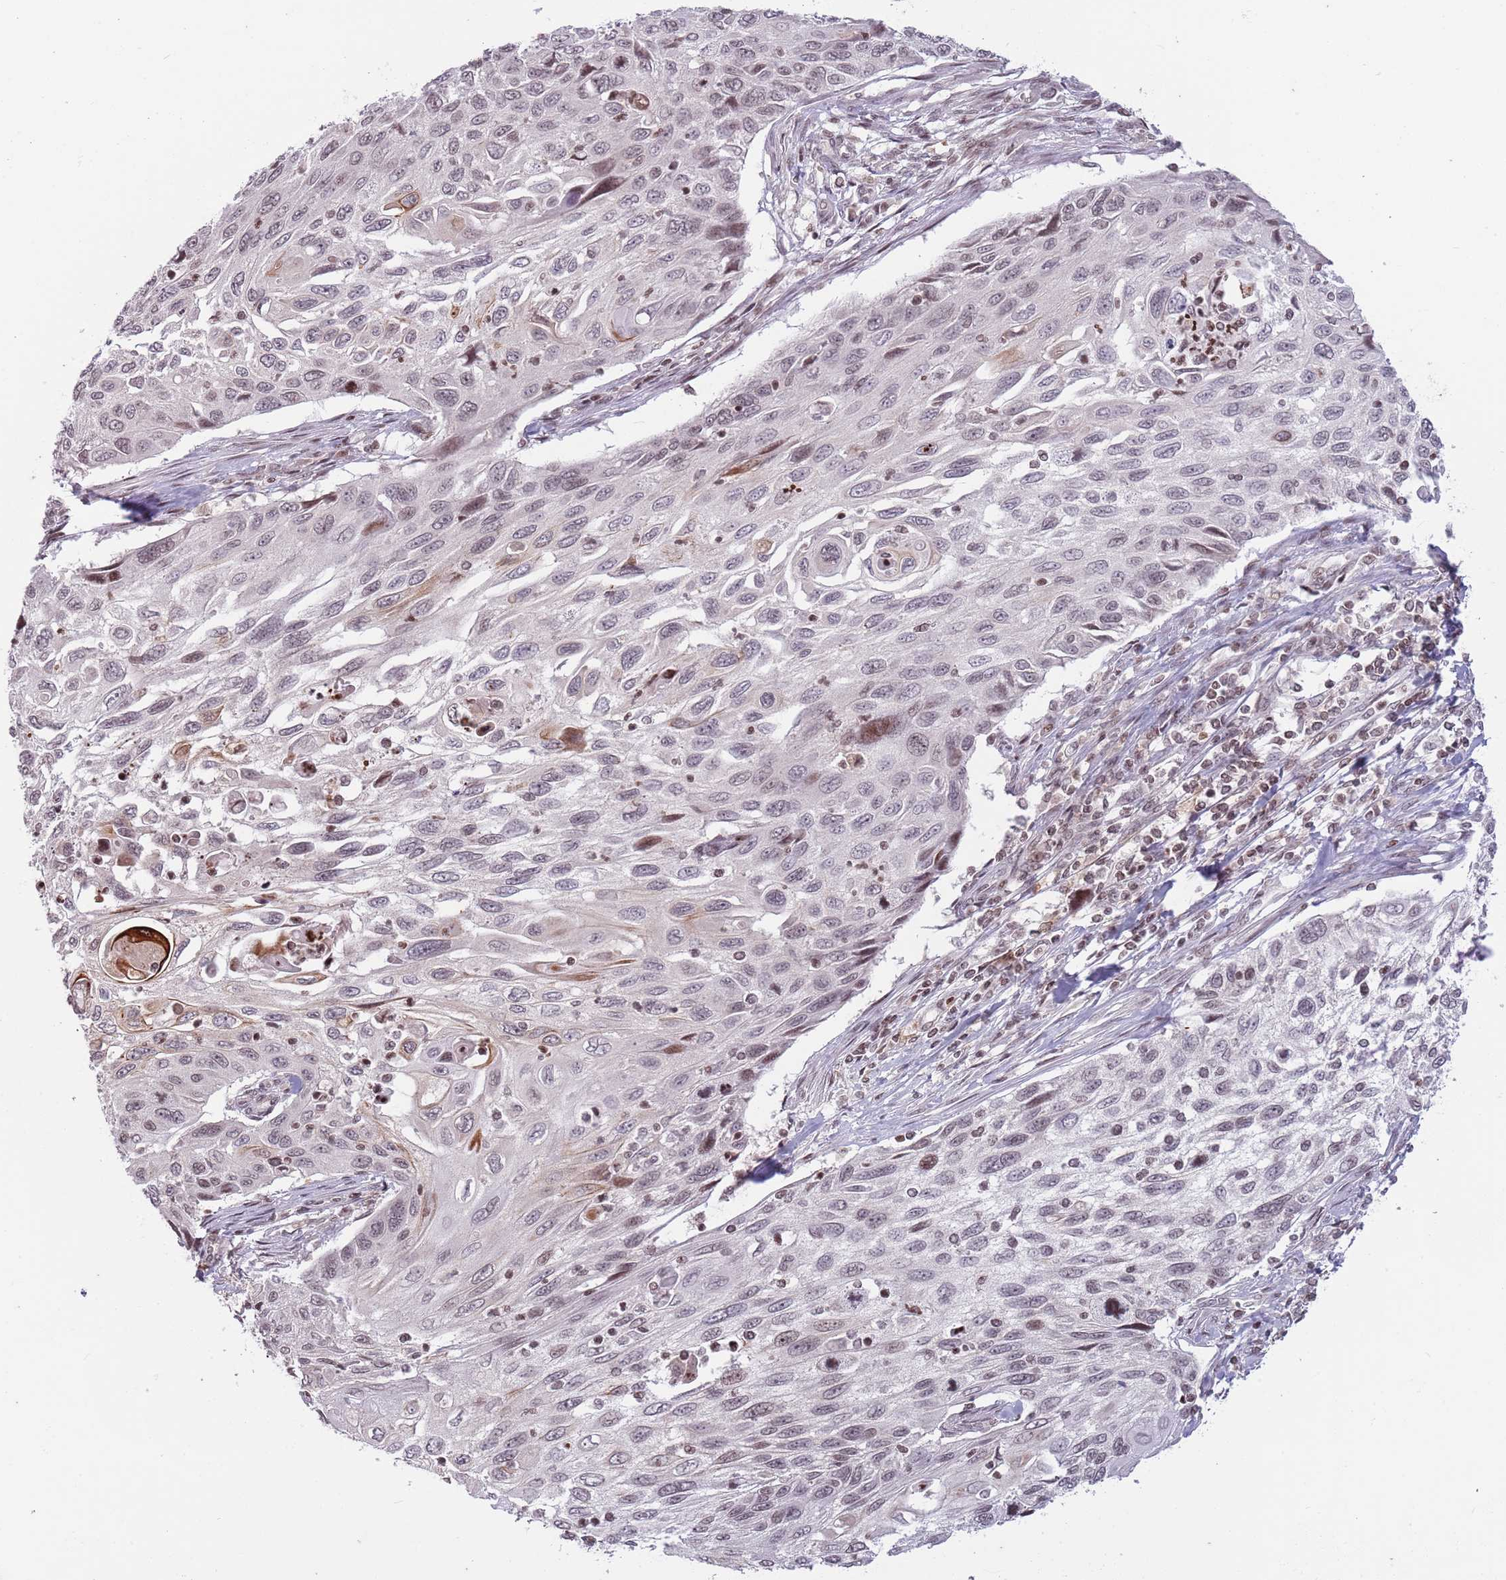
{"staining": {"intensity": "weak", "quantity": "<25%", "location": "nuclear"}, "tissue": "cervical cancer", "cell_type": "Tumor cells", "image_type": "cancer", "snomed": [{"axis": "morphology", "description": "Squamous cell carcinoma, NOS"}, {"axis": "topography", "description": "Cervix"}], "caption": "Cervical cancer was stained to show a protein in brown. There is no significant expression in tumor cells. (Stains: DAB IHC with hematoxylin counter stain, Microscopy: brightfield microscopy at high magnification).", "gene": "SH3RF3", "patient": {"sex": "female", "age": 70}}